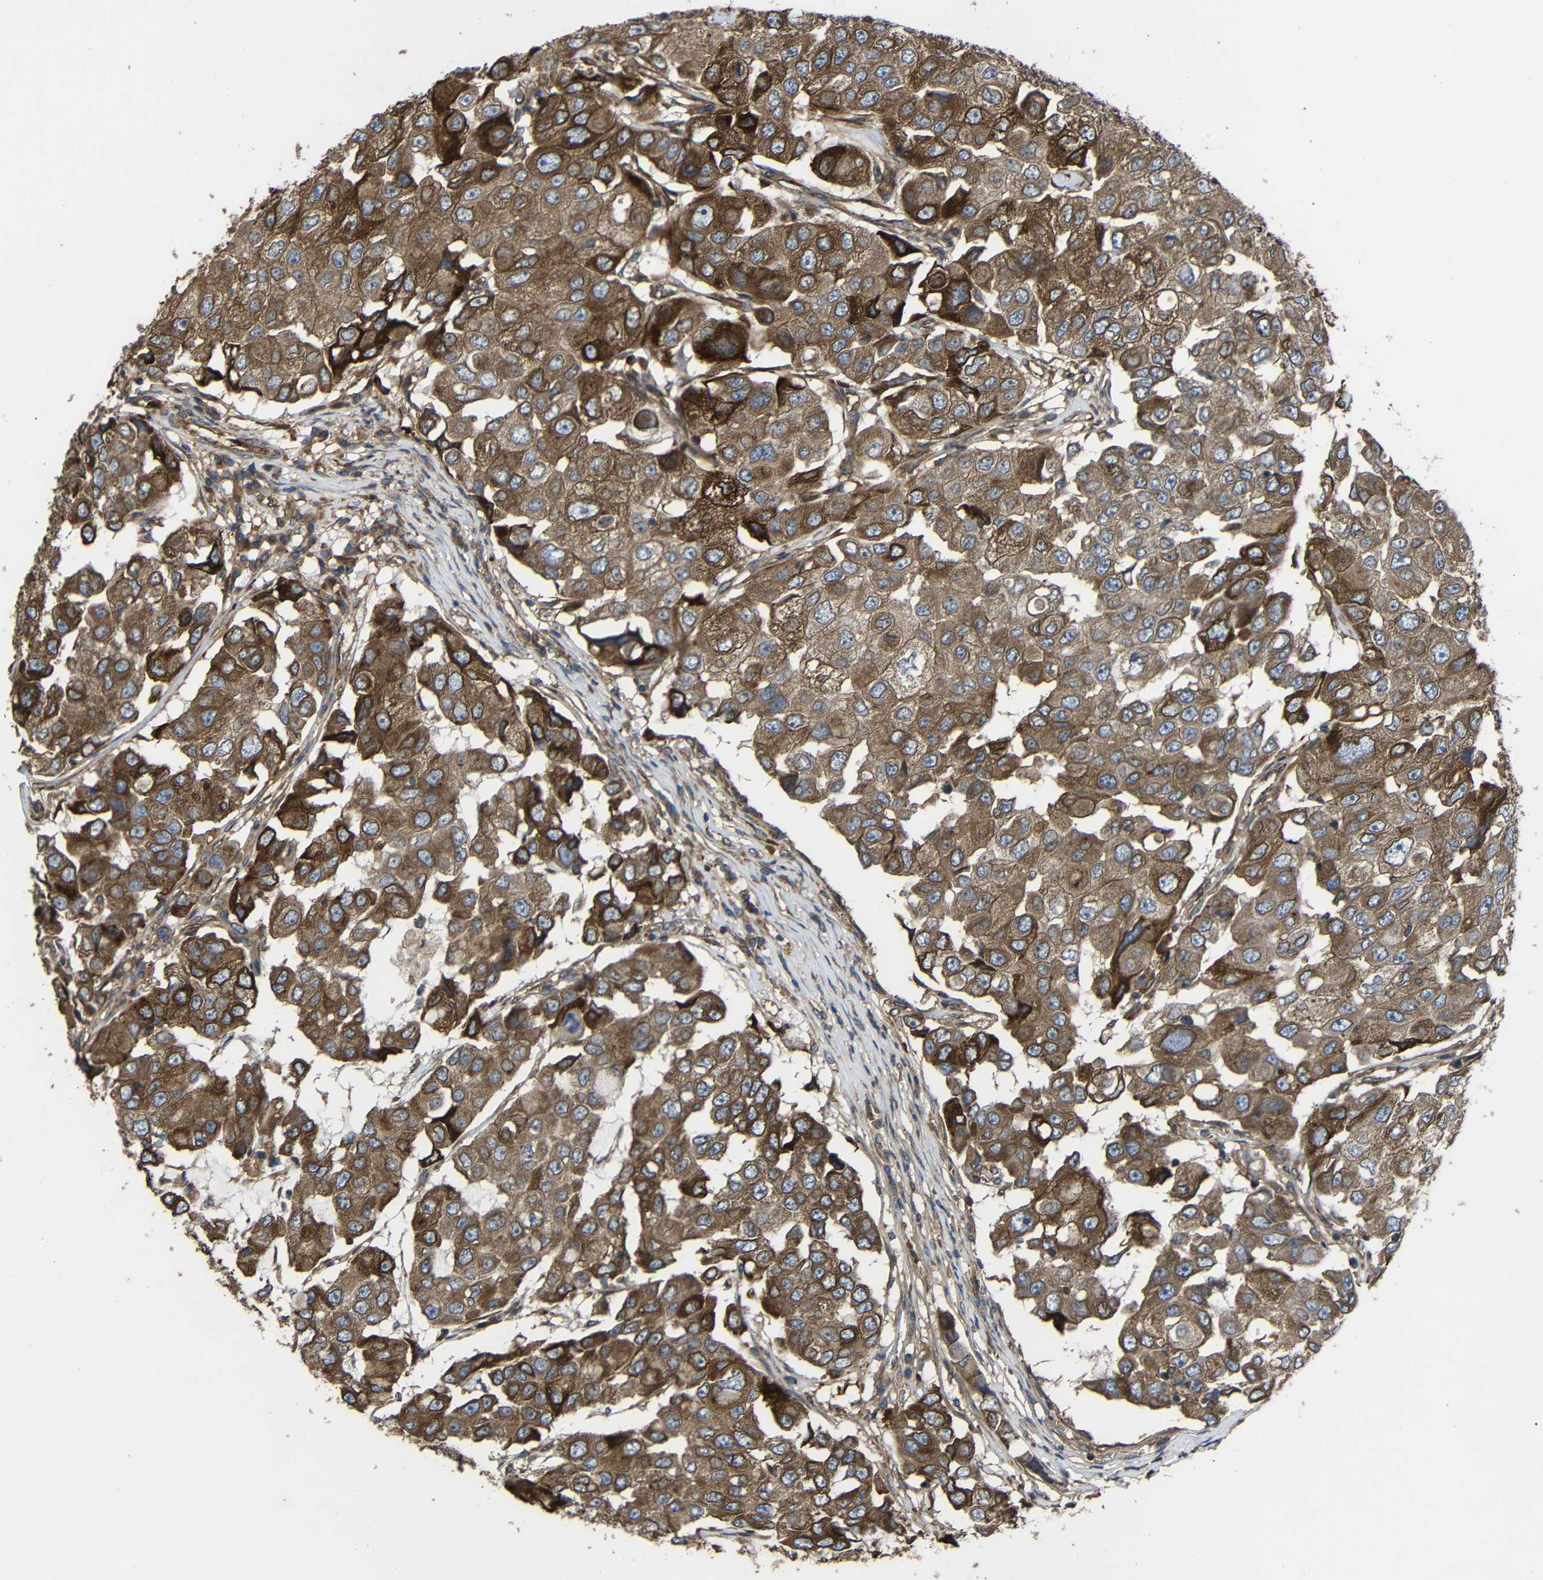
{"staining": {"intensity": "moderate", "quantity": ">75%", "location": "cytoplasmic/membranous"}, "tissue": "breast cancer", "cell_type": "Tumor cells", "image_type": "cancer", "snomed": [{"axis": "morphology", "description": "Duct carcinoma"}, {"axis": "topography", "description": "Breast"}], "caption": "Immunohistochemistry image of neoplastic tissue: breast cancer stained using immunohistochemistry (IHC) shows medium levels of moderate protein expression localized specifically in the cytoplasmic/membranous of tumor cells, appearing as a cytoplasmic/membranous brown color.", "gene": "TREM2", "patient": {"sex": "female", "age": 27}}